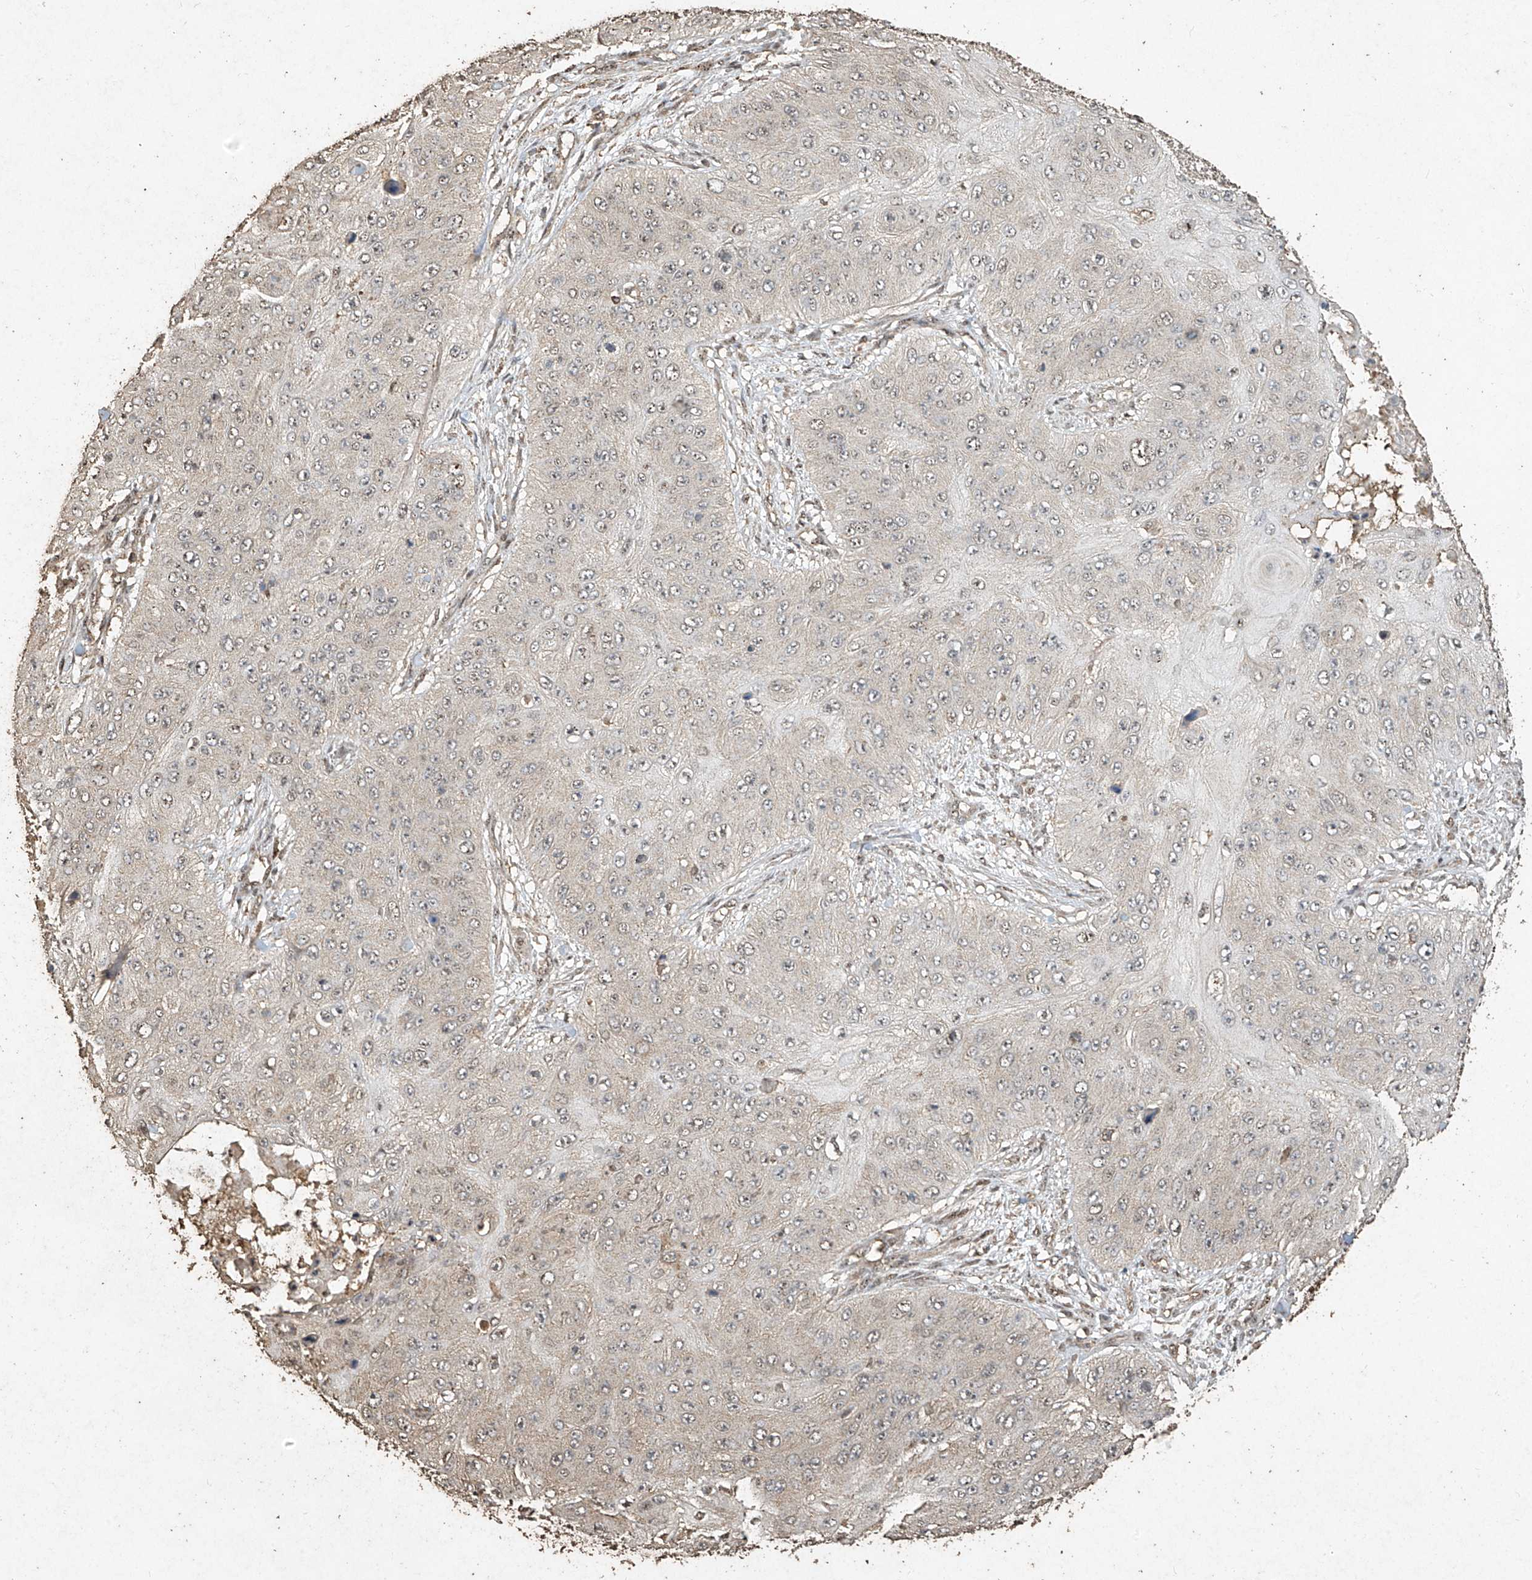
{"staining": {"intensity": "negative", "quantity": "none", "location": "none"}, "tissue": "skin cancer", "cell_type": "Tumor cells", "image_type": "cancer", "snomed": [{"axis": "morphology", "description": "Squamous cell carcinoma, NOS"}, {"axis": "topography", "description": "Skin"}], "caption": "This image is of skin cancer stained with immunohistochemistry (IHC) to label a protein in brown with the nuclei are counter-stained blue. There is no positivity in tumor cells. (IHC, brightfield microscopy, high magnification).", "gene": "ERBB3", "patient": {"sex": "female", "age": 80}}